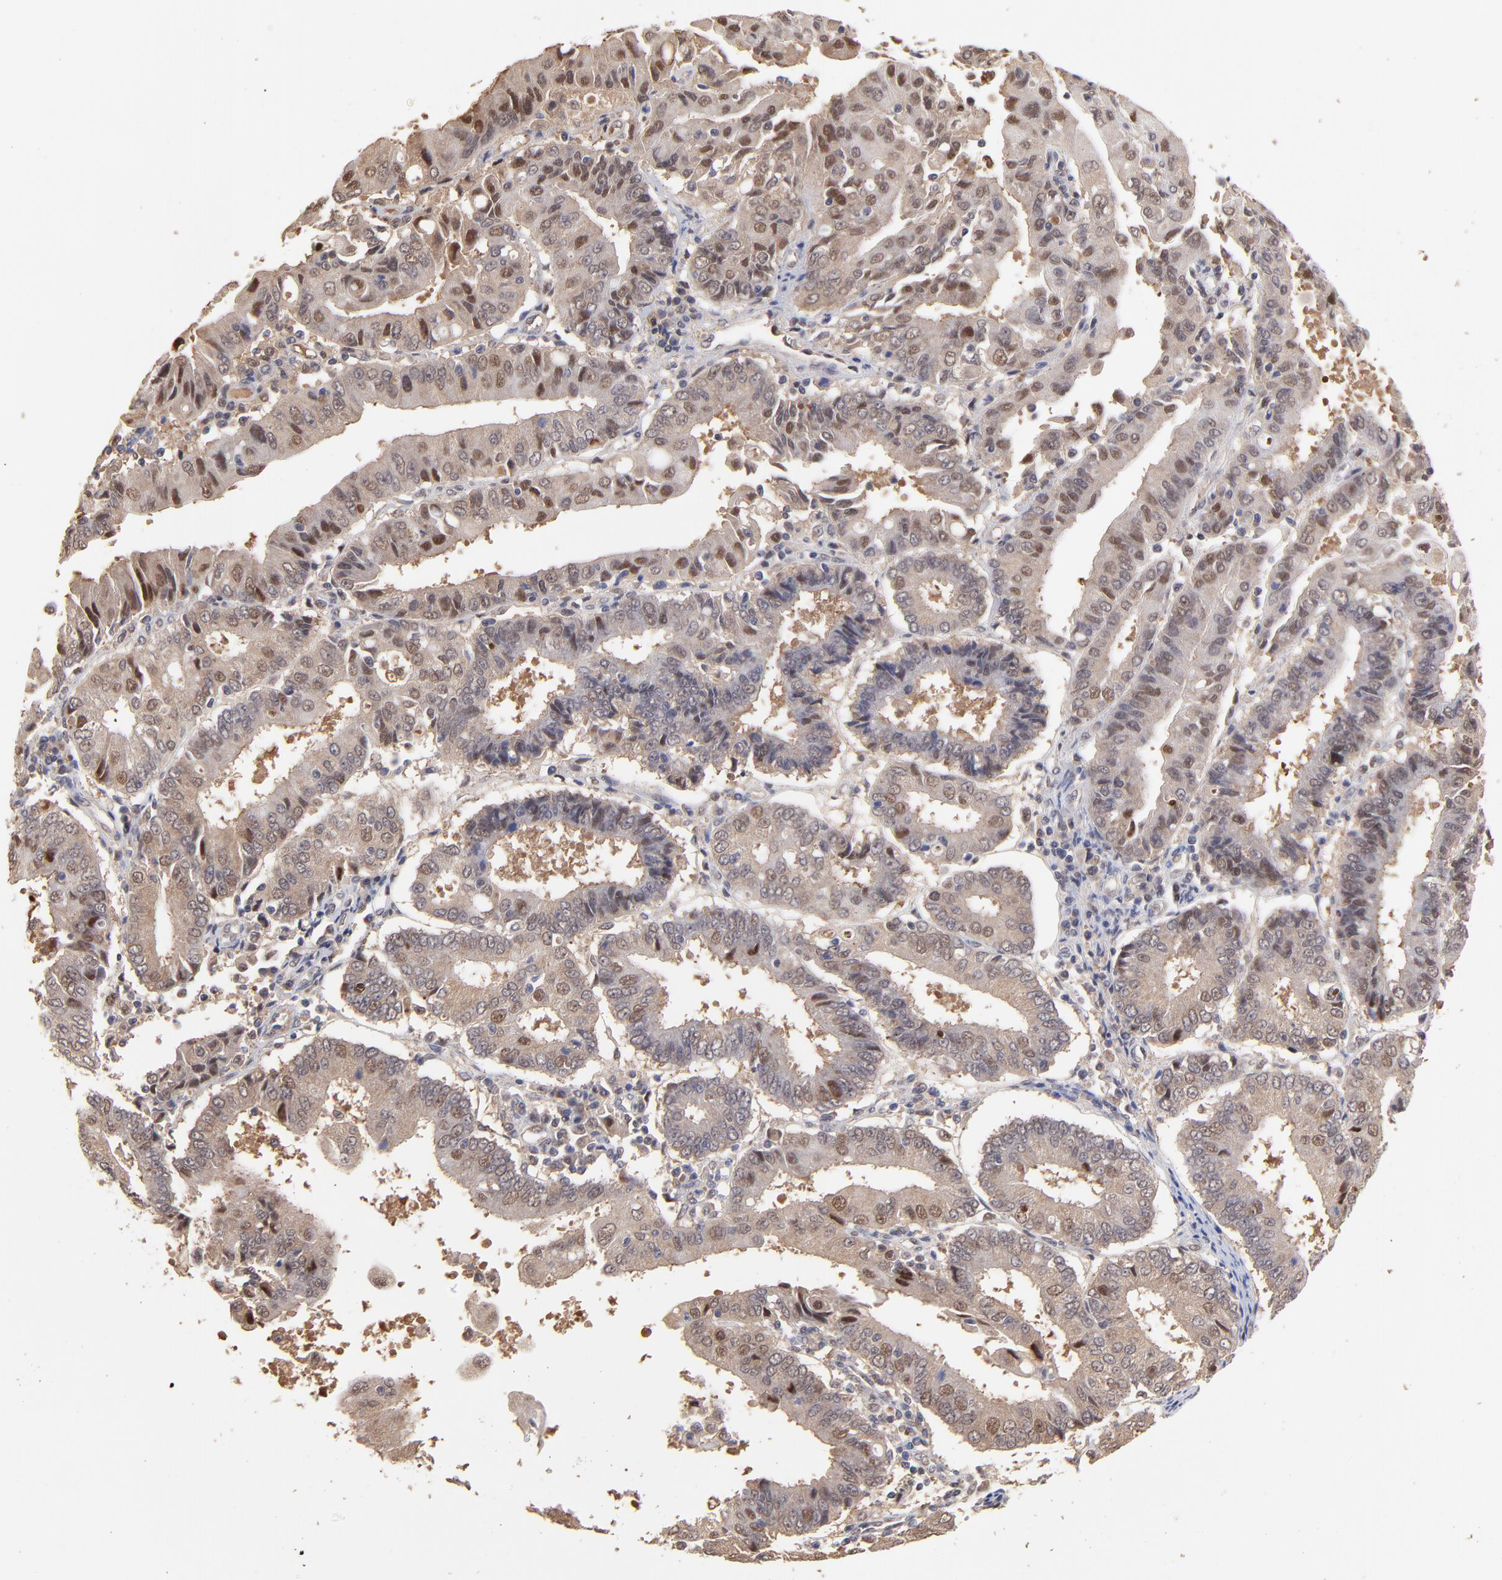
{"staining": {"intensity": "weak", "quantity": "25%-75%", "location": "cytoplasmic/membranous,nuclear"}, "tissue": "endometrial cancer", "cell_type": "Tumor cells", "image_type": "cancer", "snomed": [{"axis": "morphology", "description": "Adenocarcinoma, NOS"}, {"axis": "topography", "description": "Endometrium"}], "caption": "Endometrial cancer was stained to show a protein in brown. There is low levels of weak cytoplasmic/membranous and nuclear staining in about 25%-75% of tumor cells. The protein is shown in brown color, while the nuclei are stained blue.", "gene": "PSMD14", "patient": {"sex": "female", "age": 75}}